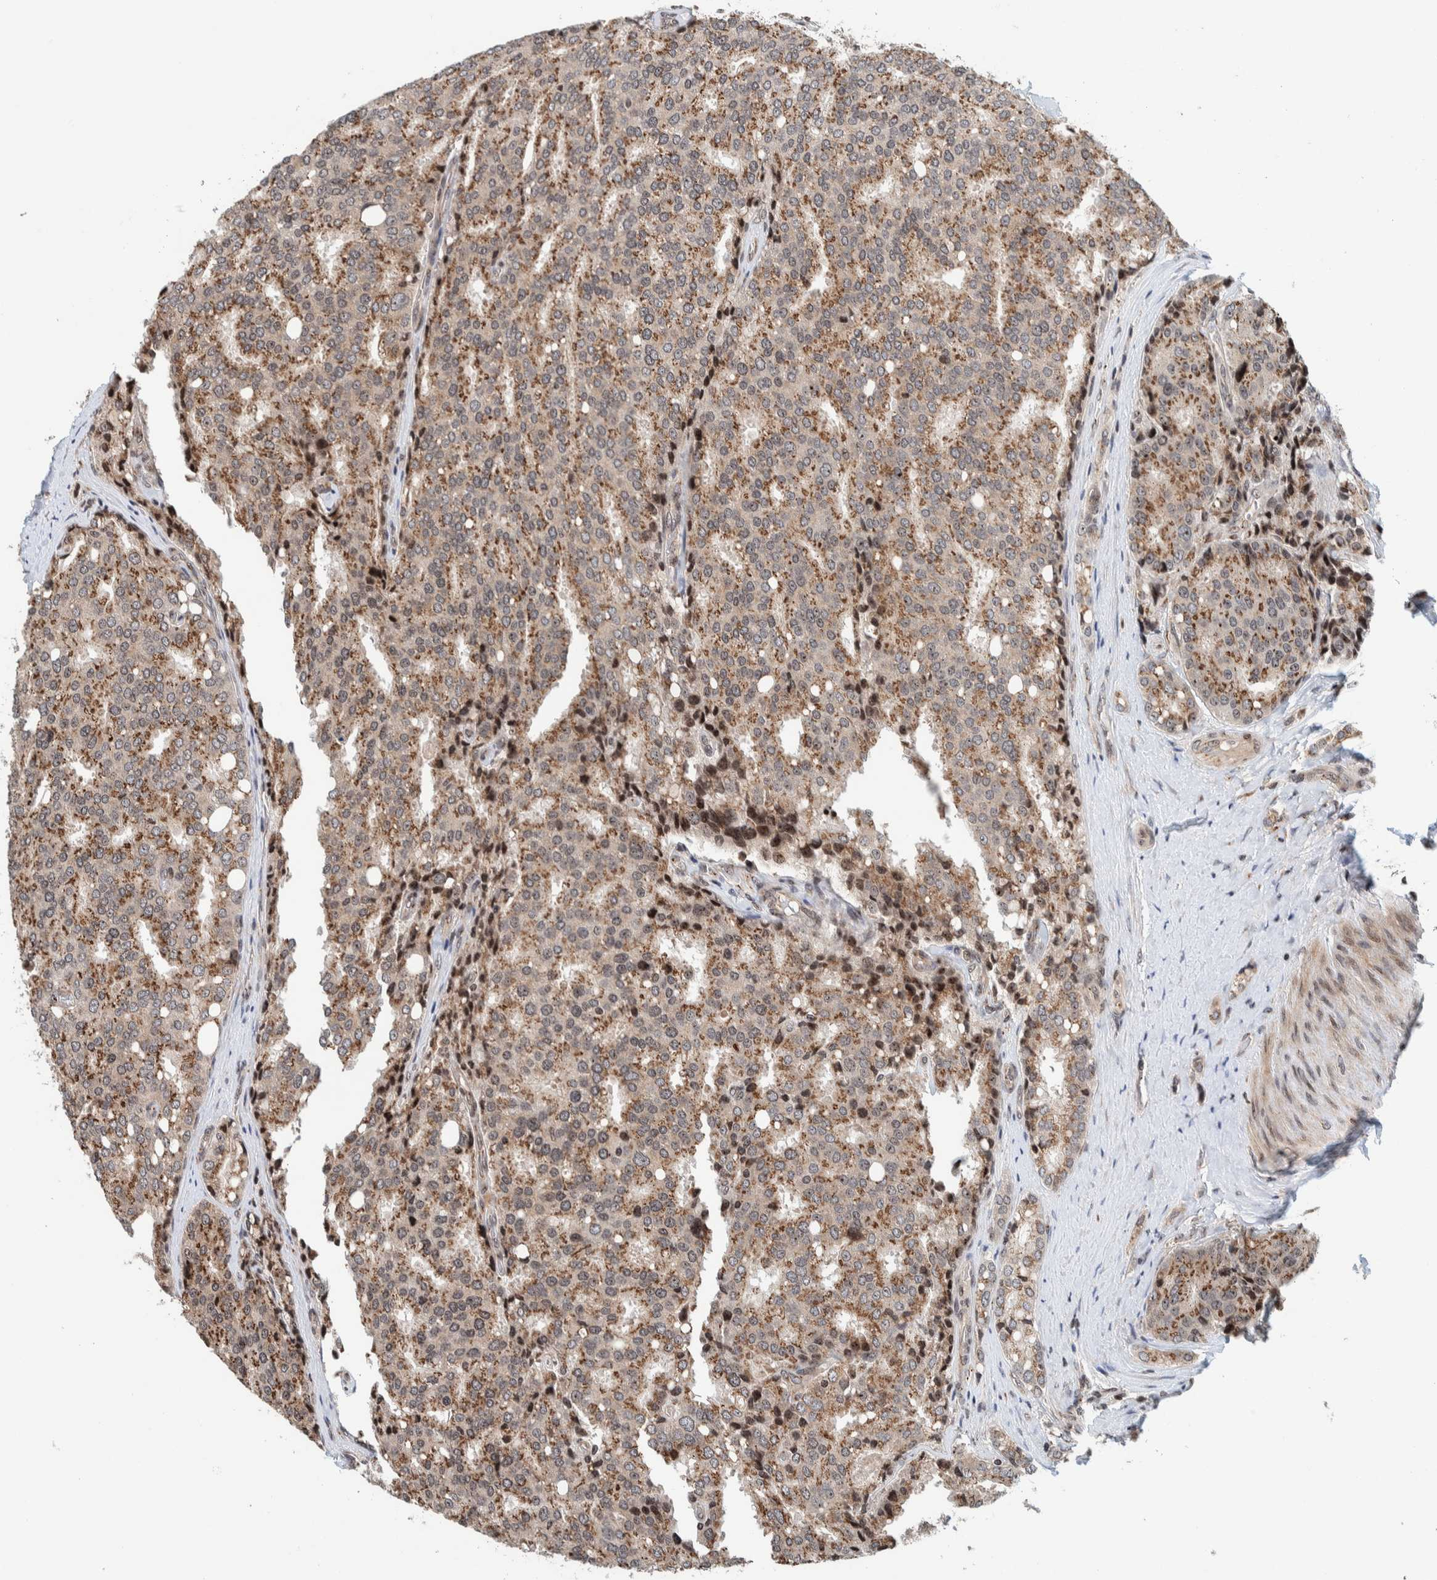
{"staining": {"intensity": "moderate", "quantity": ">75%", "location": "cytoplasmic/membranous"}, "tissue": "prostate cancer", "cell_type": "Tumor cells", "image_type": "cancer", "snomed": [{"axis": "morphology", "description": "Adenocarcinoma, High grade"}, {"axis": "topography", "description": "Prostate"}], "caption": "Immunohistochemical staining of human prostate adenocarcinoma (high-grade) exhibits medium levels of moderate cytoplasmic/membranous protein expression in about >75% of tumor cells.", "gene": "CCDC182", "patient": {"sex": "male", "age": 50}}